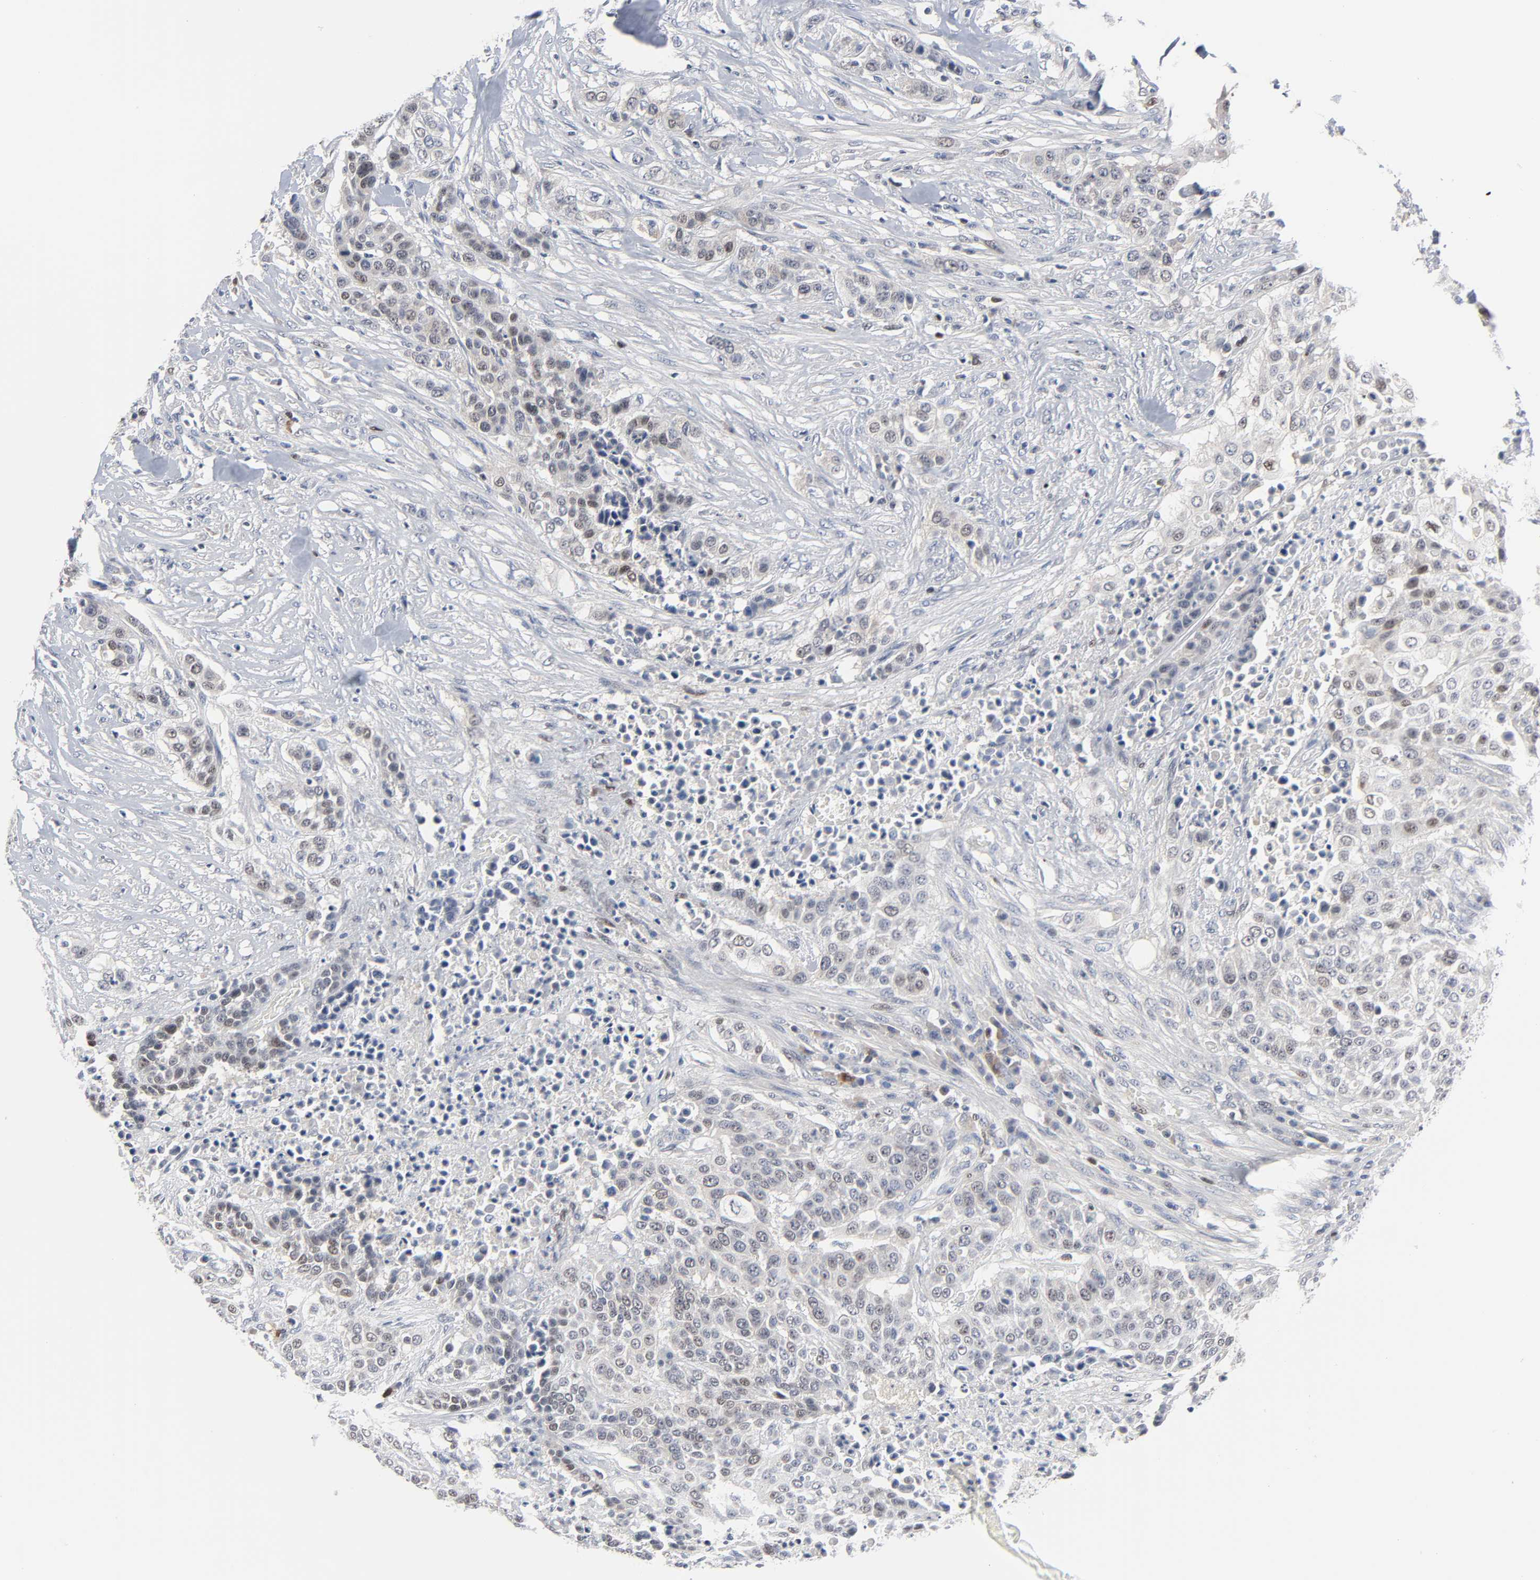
{"staining": {"intensity": "weak", "quantity": "25%-75%", "location": "nuclear"}, "tissue": "urothelial cancer", "cell_type": "Tumor cells", "image_type": "cancer", "snomed": [{"axis": "morphology", "description": "Urothelial carcinoma, High grade"}, {"axis": "topography", "description": "Urinary bladder"}], "caption": "Urothelial cancer stained with DAB immunohistochemistry exhibits low levels of weak nuclear staining in about 25%-75% of tumor cells. The protein is stained brown, and the nuclei are stained in blue (DAB IHC with brightfield microscopy, high magnification).", "gene": "WEE1", "patient": {"sex": "male", "age": 74}}